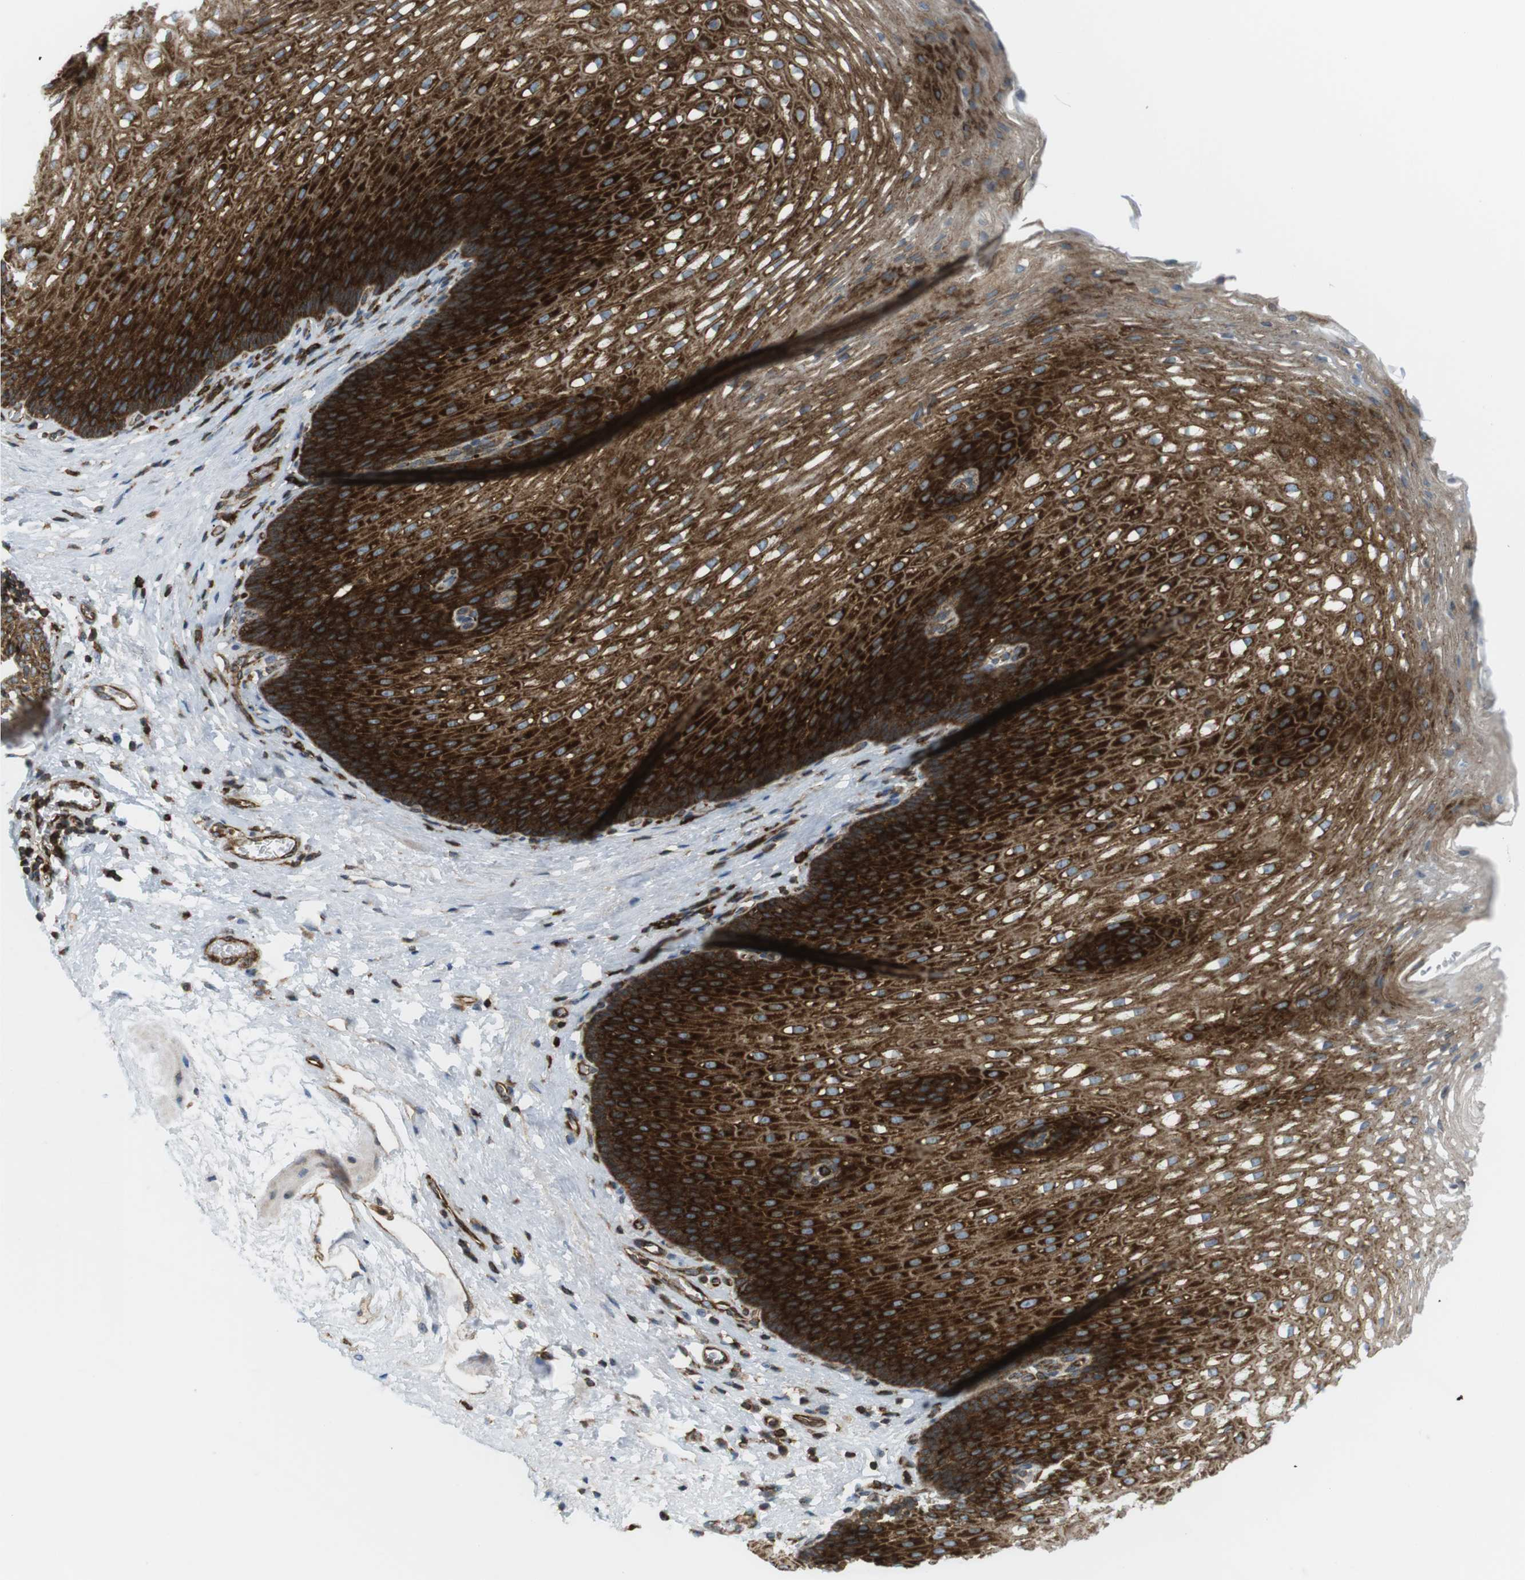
{"staining": {"intensity": "strong", "quantity": ">75%", "location": "cytoplasmic/membranous"}, "tissue": "esophagus", "cell_type": "Squamous epithelial cells", "image_type": "normal", "snomed": [{"axis": "morphology", "description": "Normal tissue, NOS"}, {"axis": "topography", "description": "Esophagus"}], "caption": "Brown immunohistochemical staining in unremarkable human esophagus reveals strong cytoplasmic/membranous positivity in approximately >75% of squamous epithelial cells. The staining is performed using DAB (3,3'-diaminobenzidine) brown chromogen to label protein expression. The nuclei are counter-stained blue using hematoxylin.", "gene": "FLII", "patient": {"sex": "male", "age": 48}}